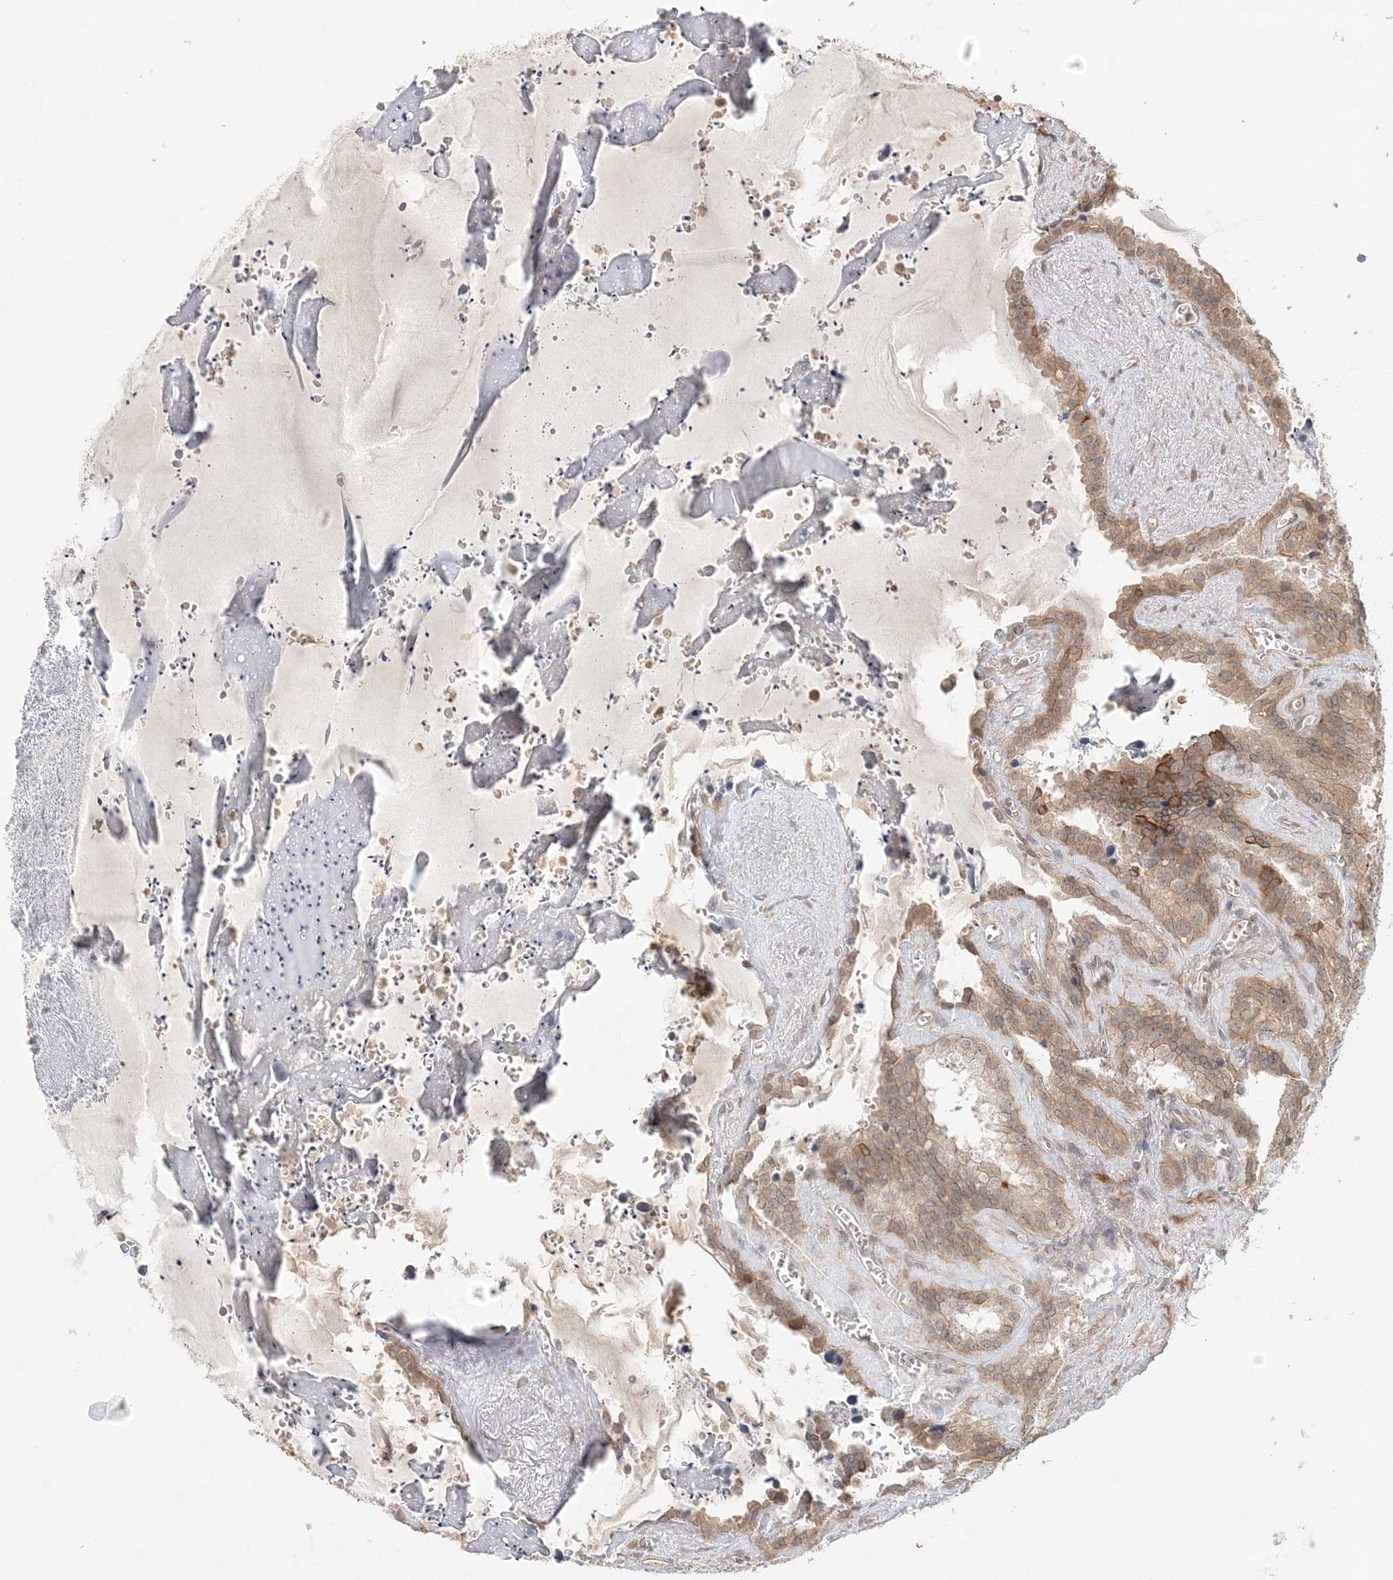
{"staining": {"intensity": "moderate", "quantity": ">75%", "location": "cytoplasmic/membranous"}, "tissue": "seminal vesicle", "cell_type": "Glandular cells", "image_type": "normal", "snomed": [{"axis": "morphology", "description": "Normal tissue, NOS"}, {"axis": "topography", "description": "Prostate"}, {"axis": "topography", "description": "Seminal veicle"}], "caption": "Seminal vesicle stained with DAB (3,3'-diaminobenzidine) IHC displays medium levels of moderate cytoplasmic/membranous expression in about >75% of glandular cells.", "gene": "KIAA0232", "patient": {"sex": "male", "age": 59}}